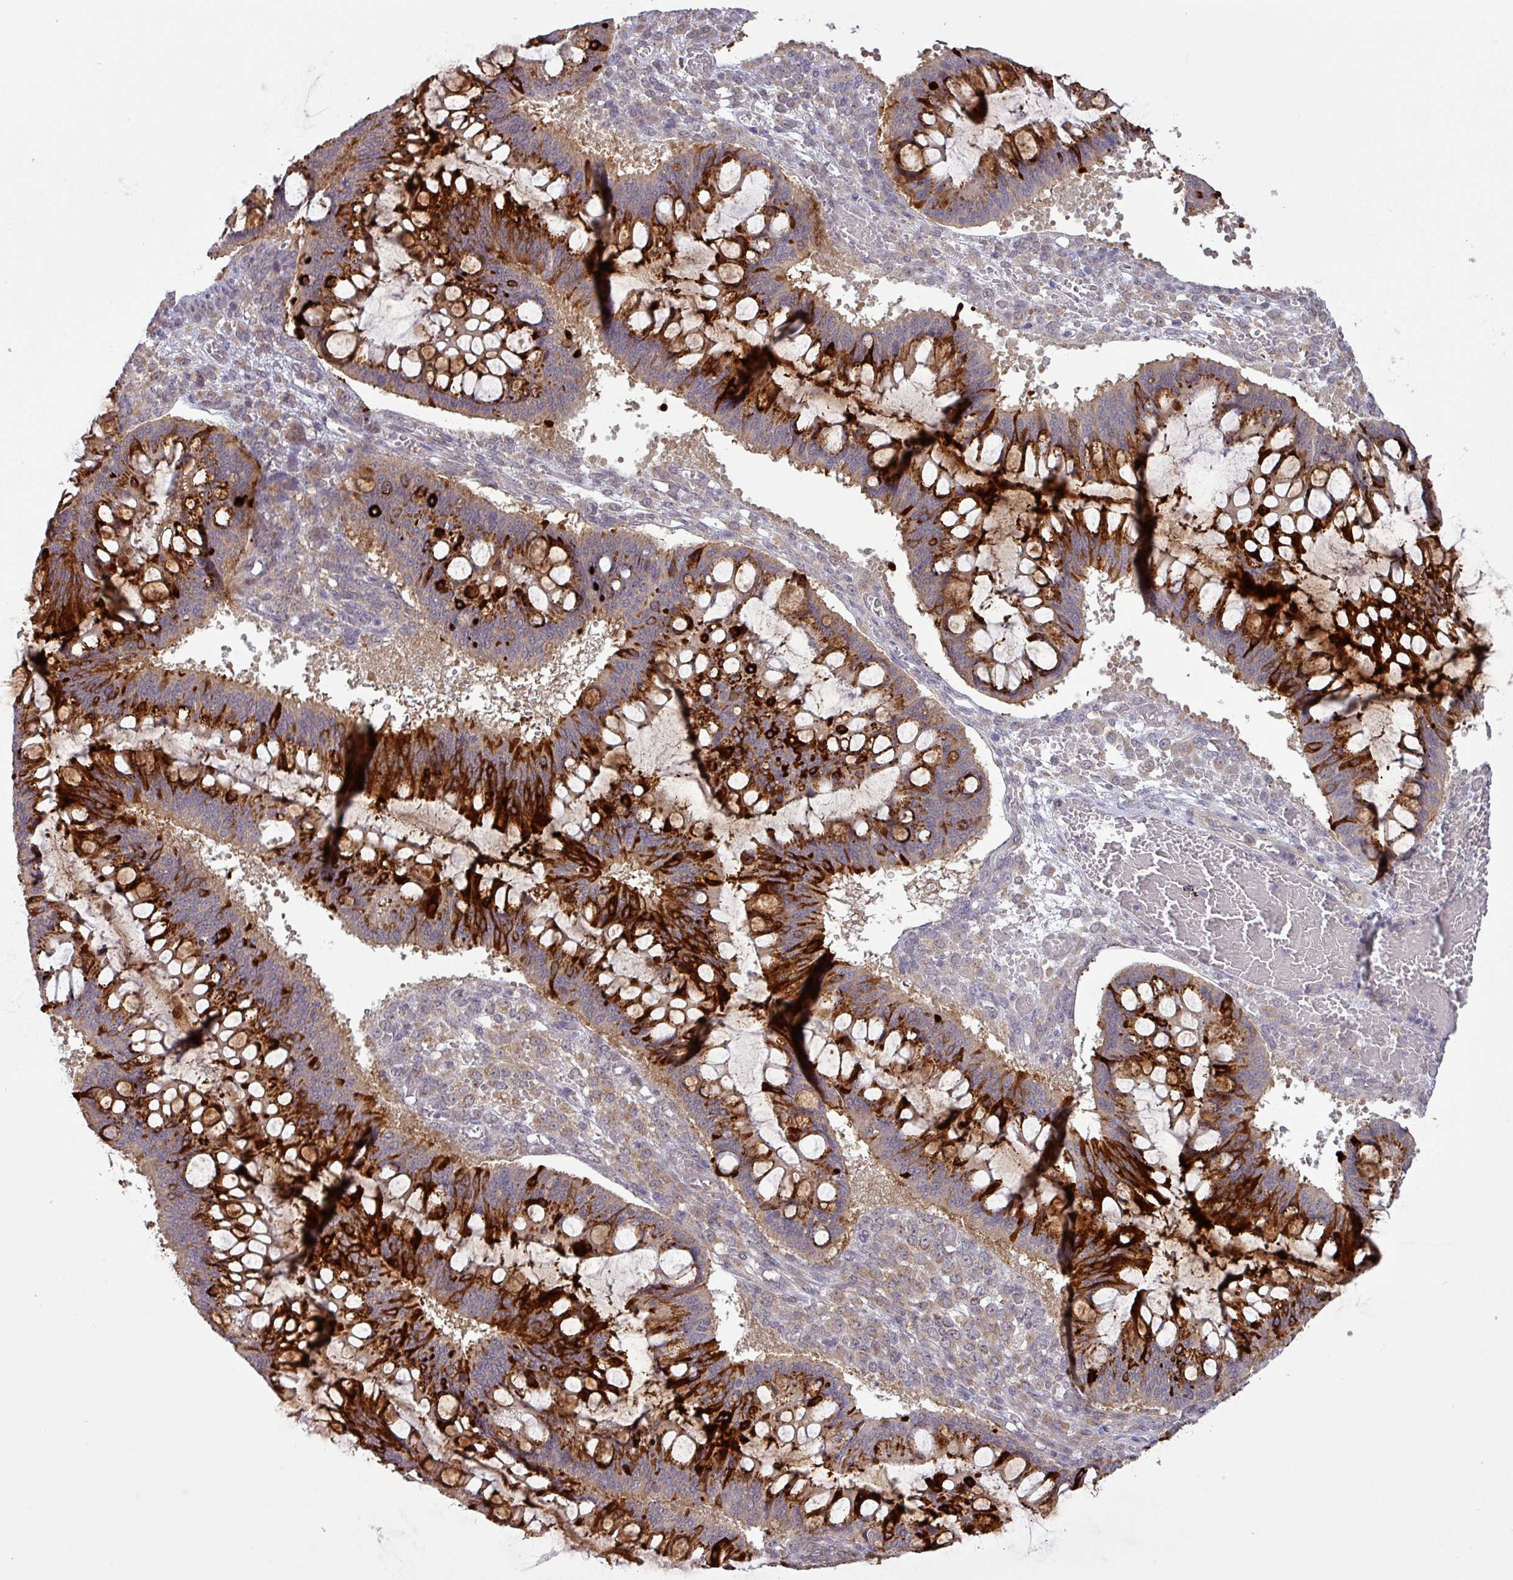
{"staining": {"intensity": "strong", "quantity": "25%-75%", "location": "cytoplasmic/membranous"}, "tissue": "ovarian cancer", "cell_type": "Tumor cells", "image_type": "cancer", "snomed": [{"axis": "morphology", "description": "Cystadenocarcinoma, mucinous, NOS"}, {"axis": "topography", "description": "Ovary"}], "caption": "A brown stain labels strong cytoplasmic/membranous staining of a protein in mucinous cystadenocarcinoma (ovarian) tumor cells. (DAB (3,3'-diaminobenzidine) = brown stain, brightfield microscopy at high magnification).", "gene": "GALNT12", "patient": {"sex": "female", "age": 73}}